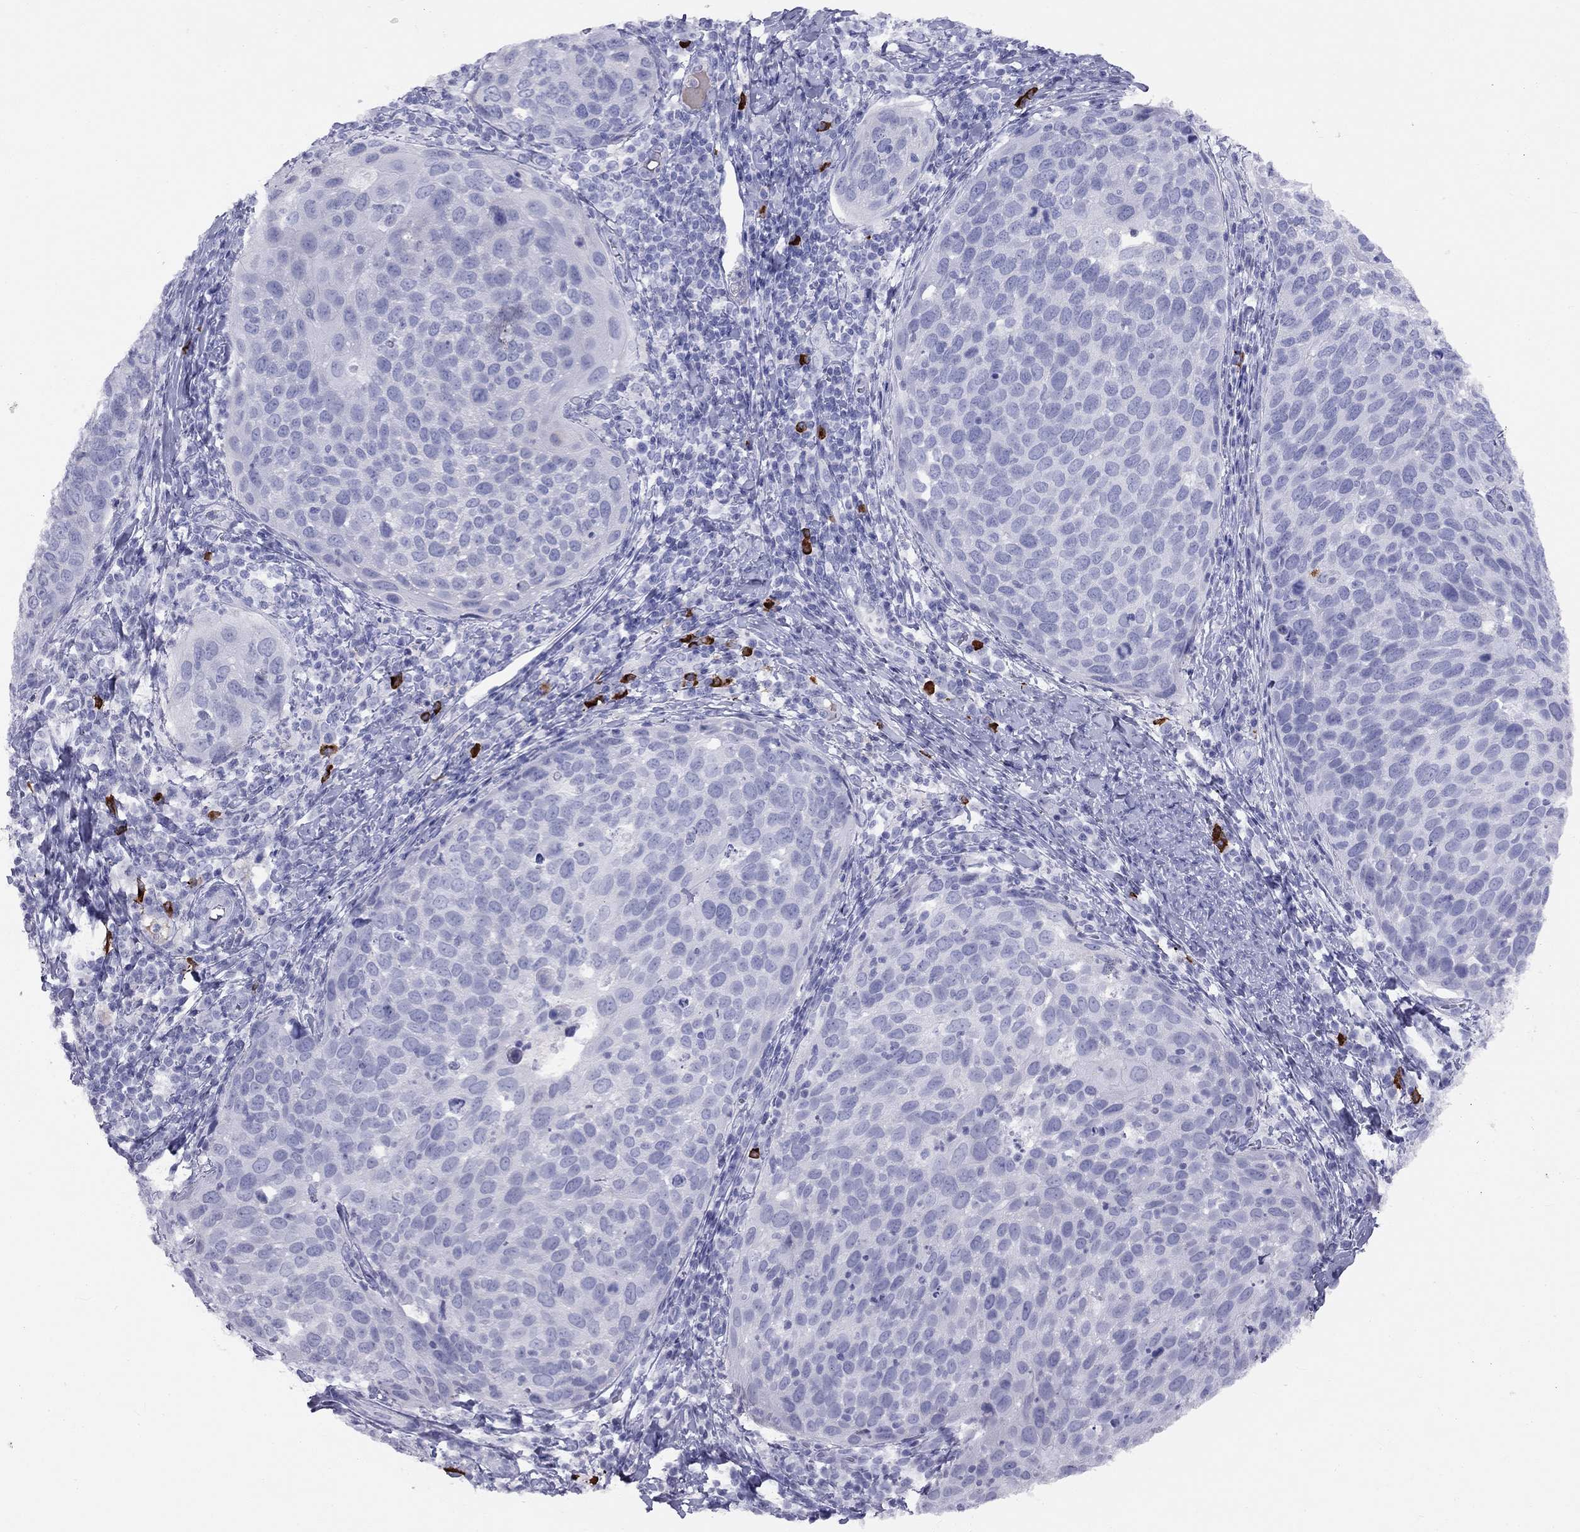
{"staining": {"intensity": "negative", "quantity": "none", "location": "none"}, "tissue": "cervical cancer", "cell_type": "Tumor cells", "image_type": "cancer", "snomed": [{"axis": "morphology", "description": "Squamous cell carcinoma, NOS"}, {"axis": "topography", "description": "Cervix"}], "caption": "IHC of human squamous cell carcinoma (cervical) exhibits no positivity in tumor cells. The staining was performed using DAB (3,3'-diaminobenzidine) to visualize the protein expression in brown, while the nuclei were stained in blue with hematoxylin (Magnification: 20x).", "gene": "KLRG1", "patient": {"sex": "female", "age": 54}}